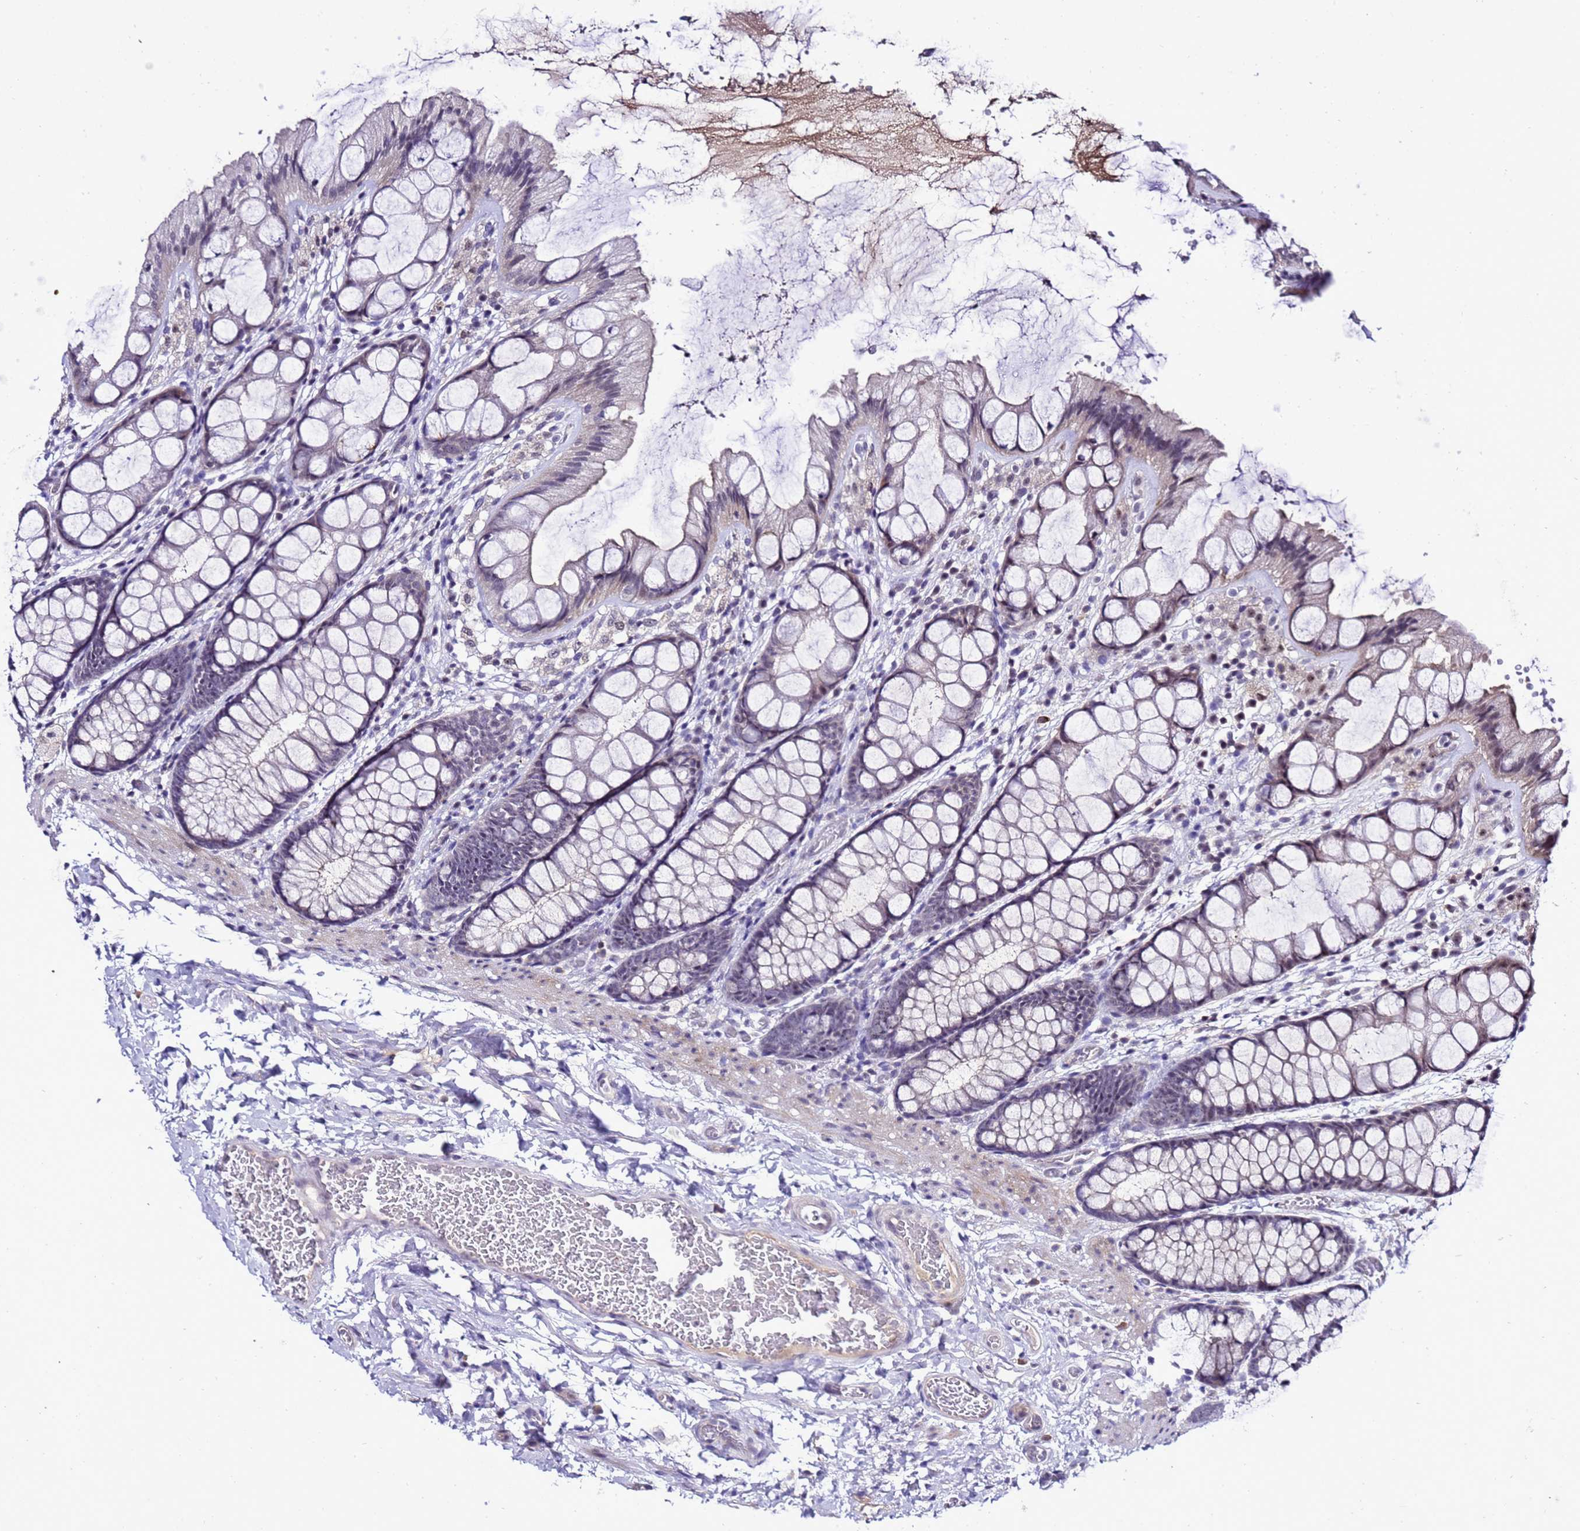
{"staining": {"intensity": "negative", "quantity": "none", "location": "none"}, "tissue": "colon", "cell_type": "Endothelial cells", "image_type": "normal", "snomed": [{"axis": "morphology", "description": "Normal tissue, NOS"}, {"axis": "topography", "description": "Colon"}], "caption": "Immunohistochemical staining of benign human colon exhibits no significant expression in endothelial cells. (DAB (3,3'-diaminobenzidine) IHC visualized using brightfield microscopy, high magnification).", "gene": "C19orf47", "patient": {"sex": "male", "age": 47}}